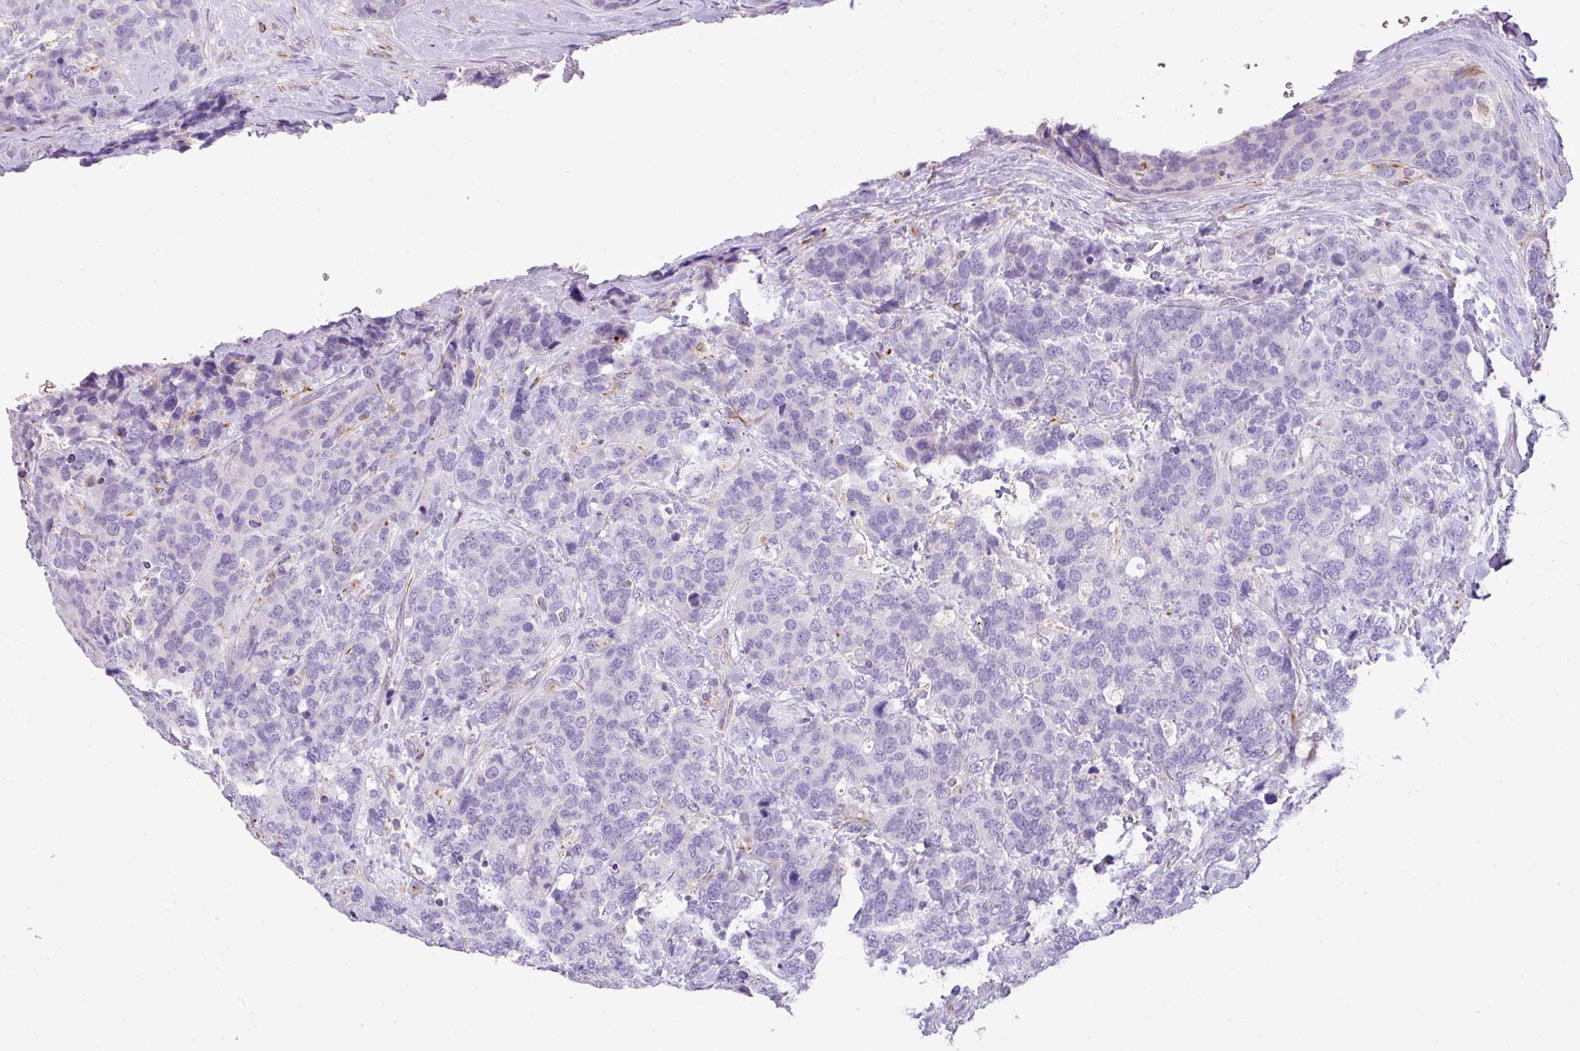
{"staining": {"intensity": "negative", "quantity": "none", "location": "none"}, "tissue": "breast cancer", "cell_type": "Tumor cells", "image_type": "cancer", "snomed": [{"axis": "morphology", "description": "Lobular carcinoma"}, {"axis": "topography", "description": "Breast"}], "caption": "This micrograph is of breast cancer (lobular carcinoma) stained with IHC to label a protein in brown with the nuclei are counter-stained blue. There is no staining in tumor cells. (DAB (3,3'-diaminobenzidine) immunohistochemistry (IHC) with hematoxylin counter stain).", "gene": "ENSG00000273748", "patient": {"sex": "female", "age": 59}}